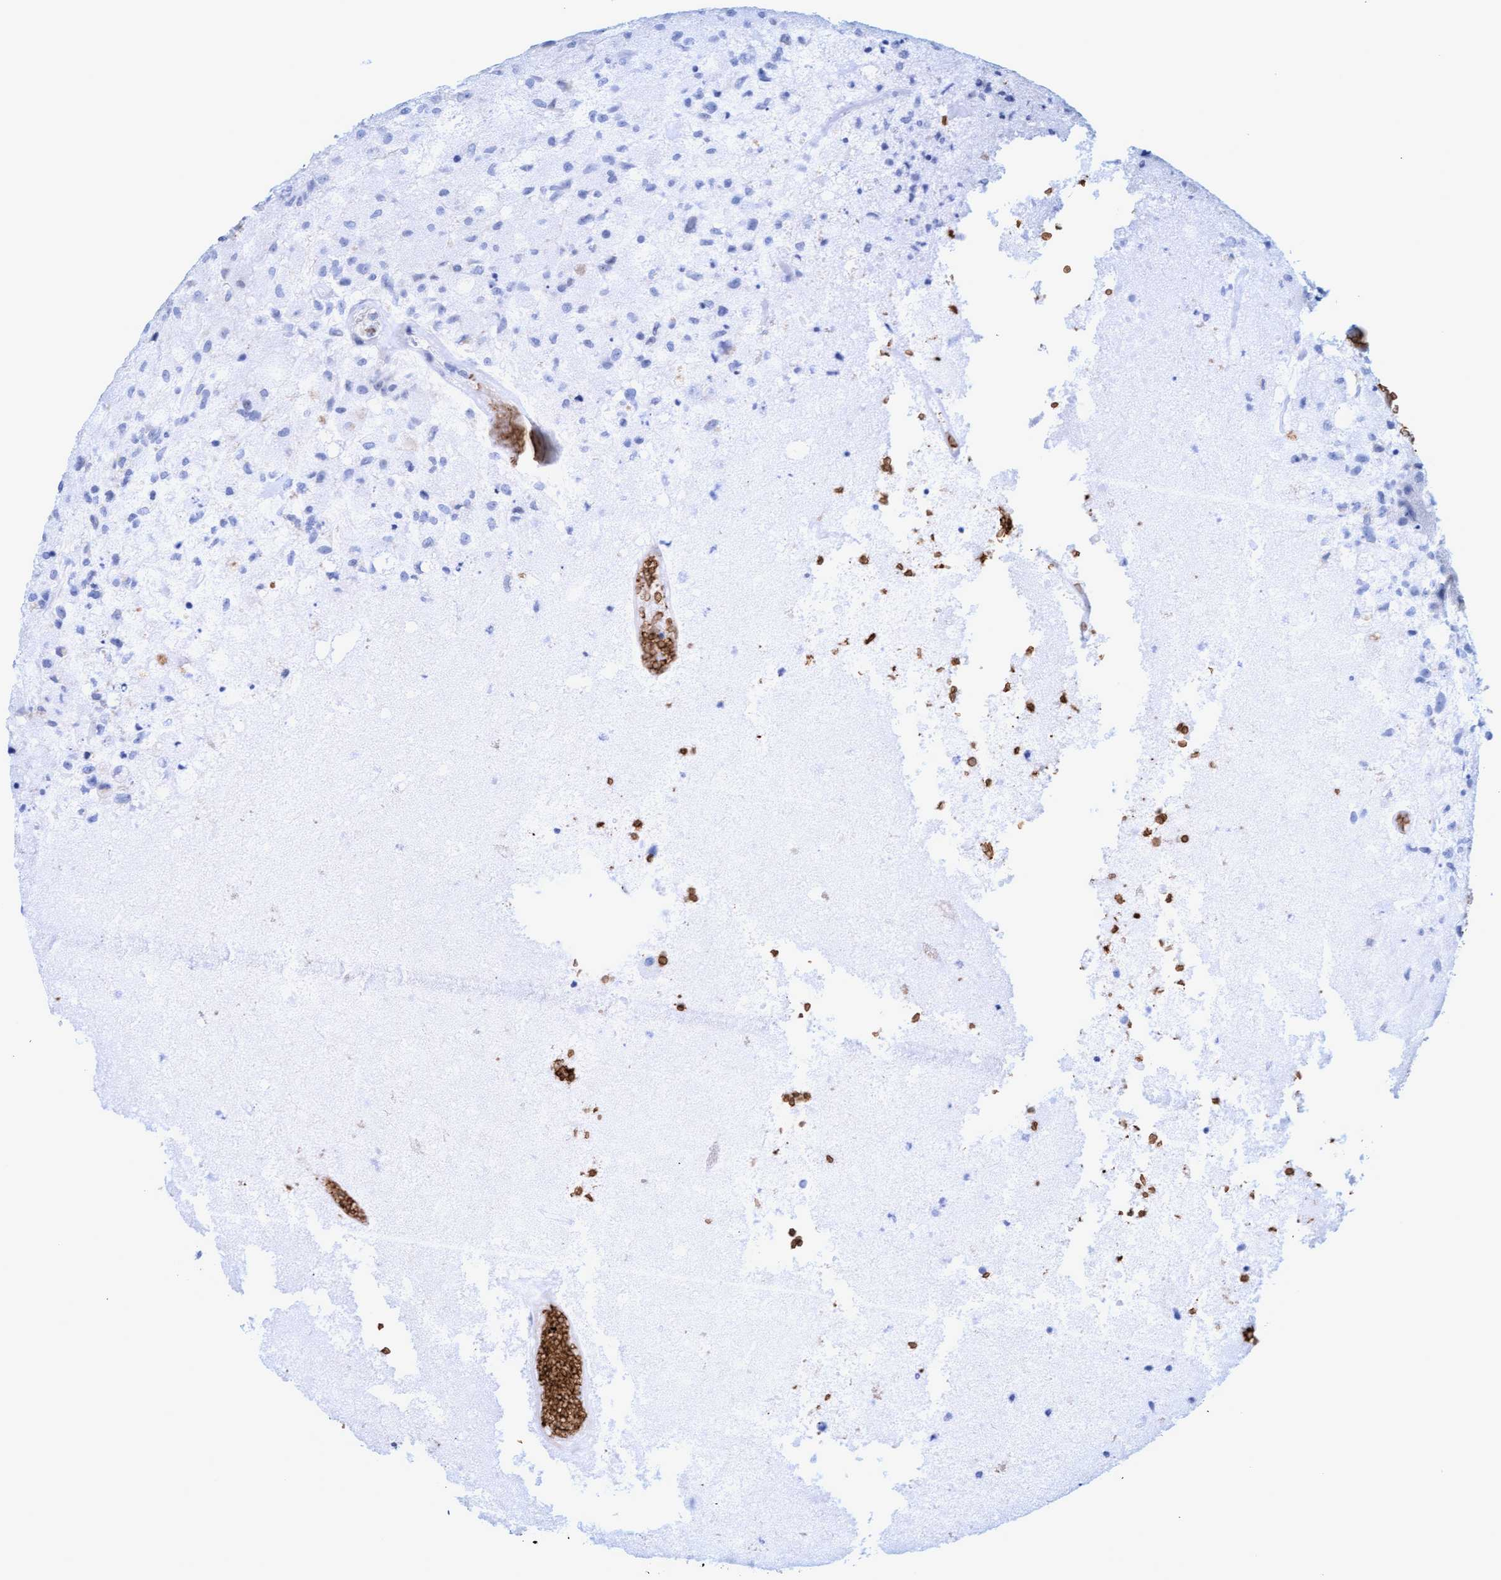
{"staining": {"intensity": "negative", "quantity": "none", "location": "none"}, "tissue": "glioma", "cell_type": "Tumor cells", "image_type": "cancer", "snomed": [{"axis": "morphology", "description": "Normal tissue, NOS"}, {"axis": "morphology", "description": "Glioma, malignant, High grade"}, {"axis": "topography", "description": "Cerebral cortex"}], "caption": "IHC photomicrograph of human glioma stained for a protein (brown), which reveals no positivity in tumor cells.", "gene": "SPEM2", "patient": {"sex": "male", "age": 77}}